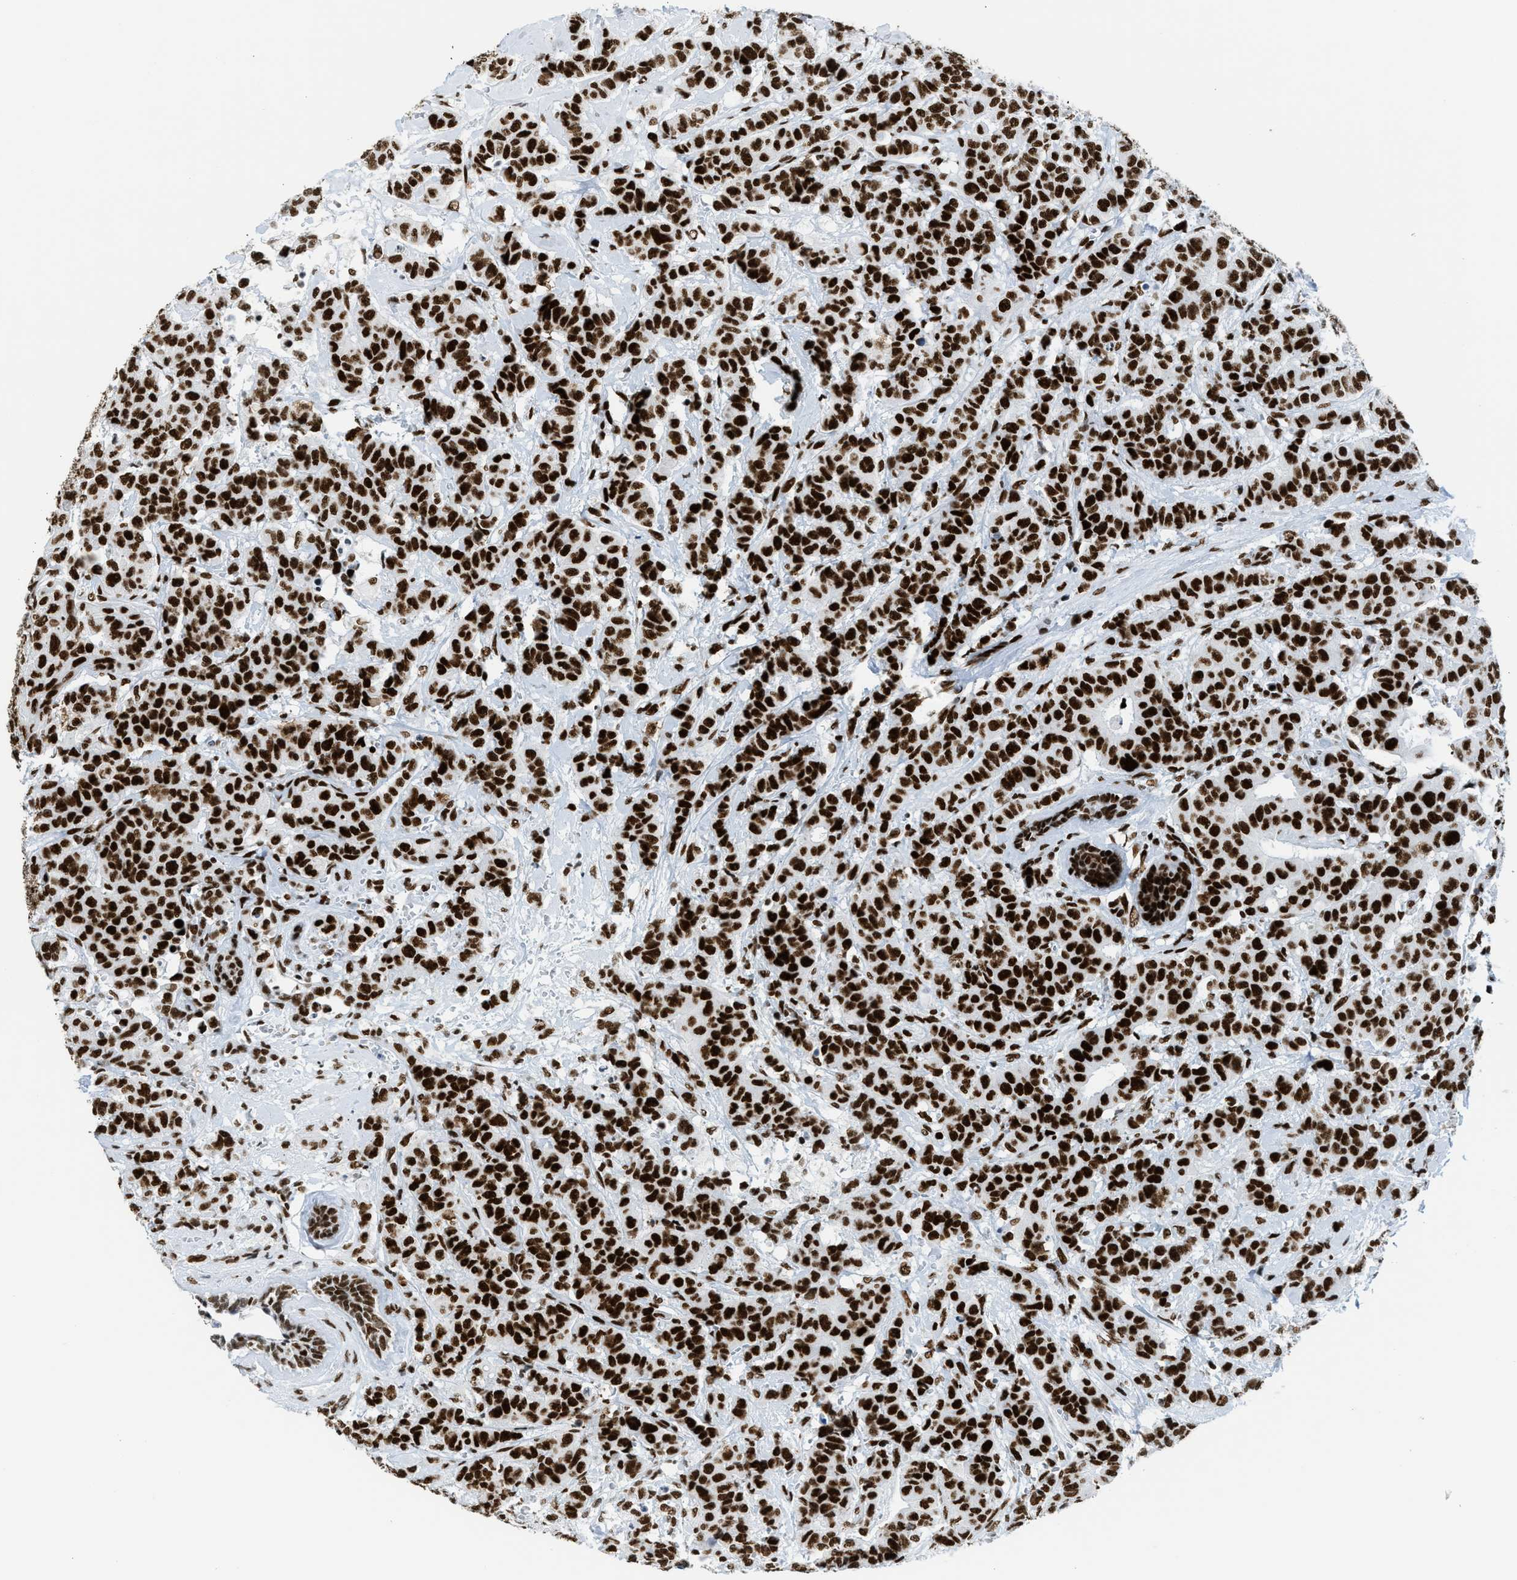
{"staining": {"intensity": "strong", "quantity": ">75%", "location": "nuclear"}, "tissue": "breast cancer", "cell_type": "Tumor cells", "image_type": "cancer", "snomed": [{"axis": "morphology", "description": "Normal tissue, NOS"}, {"axis": "morphology", "description": "Duct carcinoma"}, {"axis": "topography", "description": "Breast"}], "caption": "Immunohistochemistry of breast intraductal carcinoma reveals high levels of strong nuclear staining in about >75% of tumor cells.", "gene": "PIF1", "patient": {"sex": "female", "age": 40}}